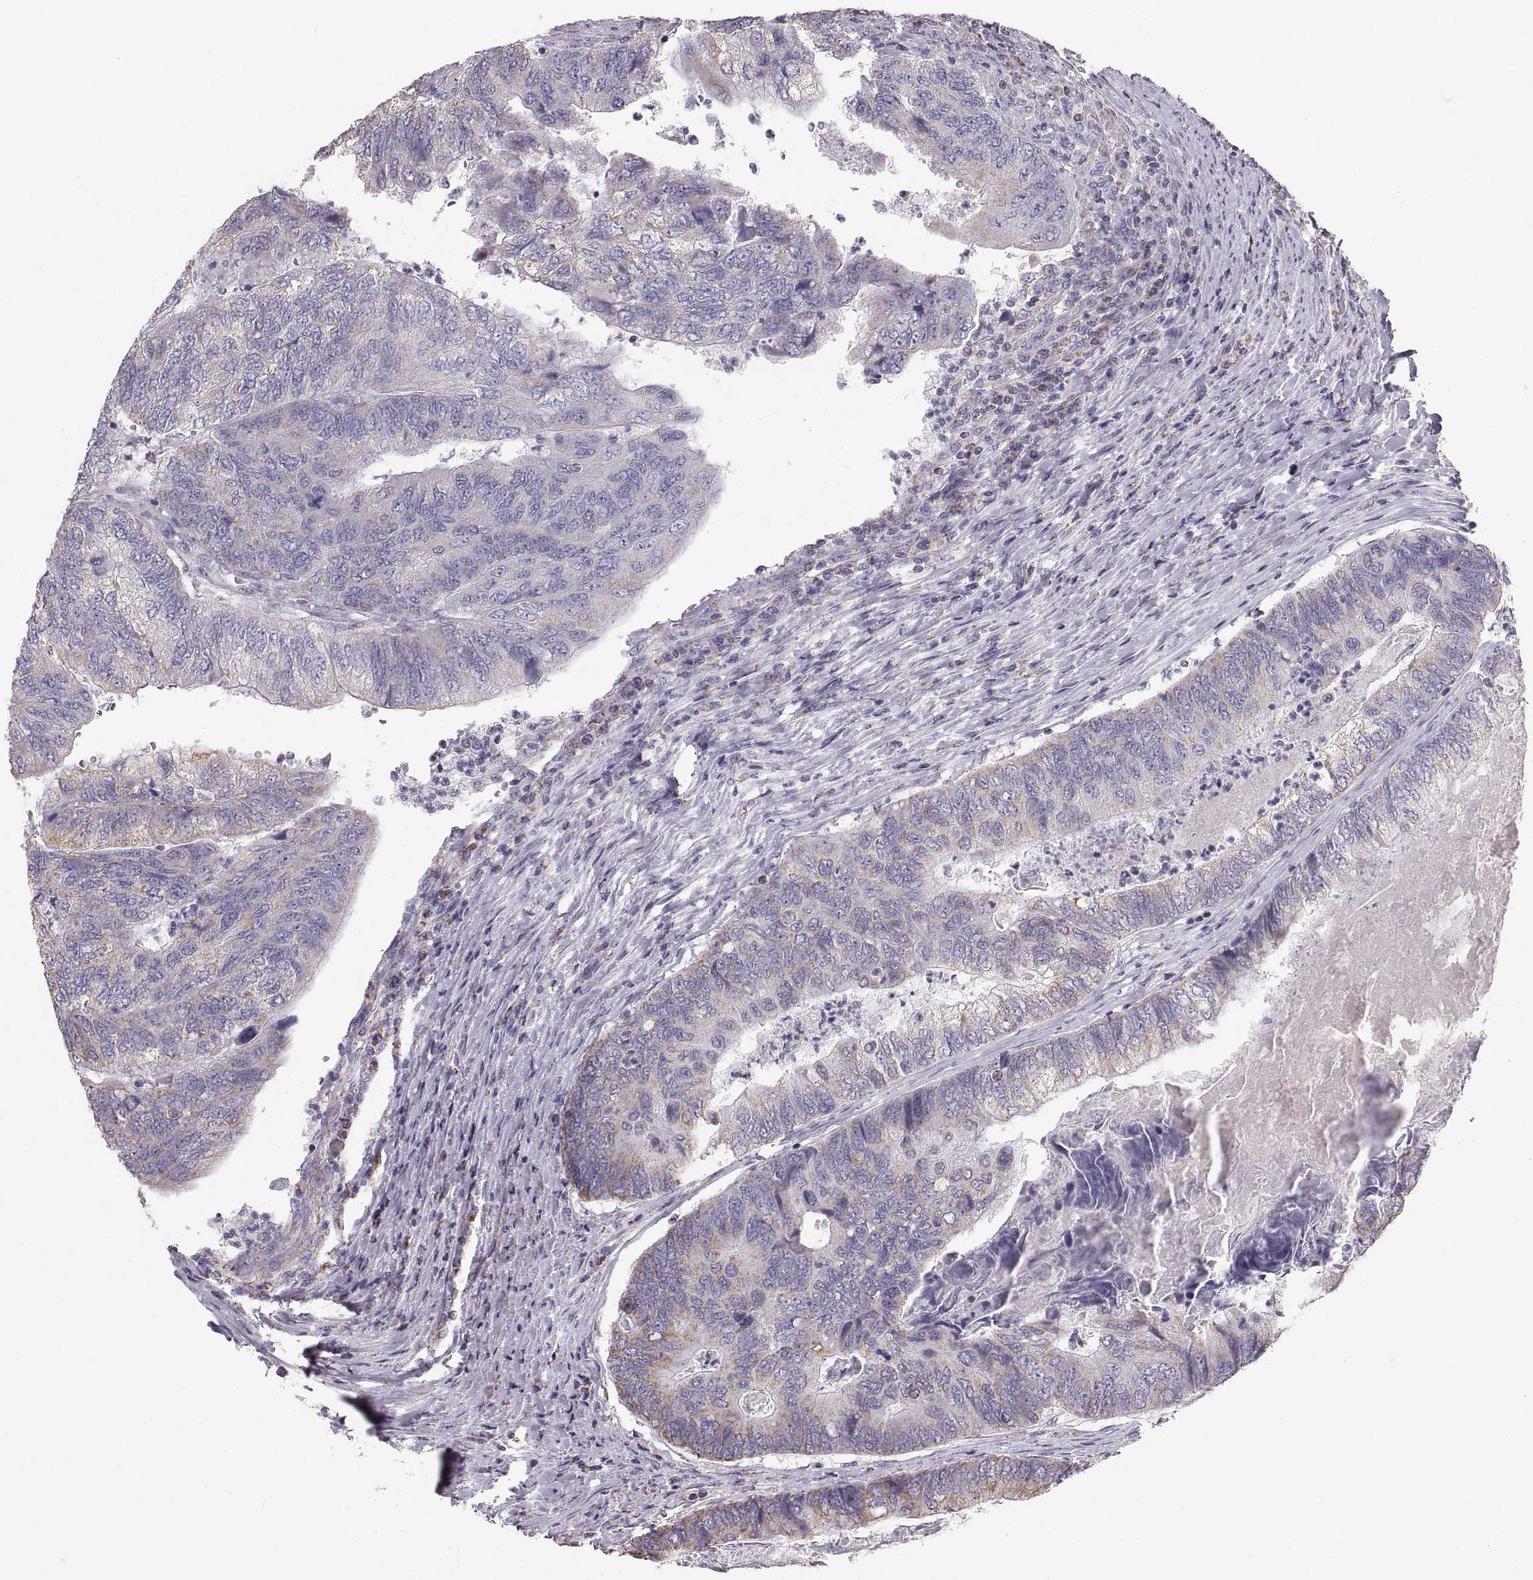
{"staining": {"intensity": "negative", "quantity": "none", "location": "none"}, "tissue": "colorectal cancer", "cell_type": "Tumor cells", "image_type": "cancer", "snomed": [{"axis": "morphology", "description": "Adenocarcinoma, NOS"}, {"axis": "topography", "description": "Colon"}], "caption": "Protein analysis of colorectal cancer demonstrates no significant staining in tumor cells.", "gene": "STMND1", "patient": {"sex": "female", "age": 67}}